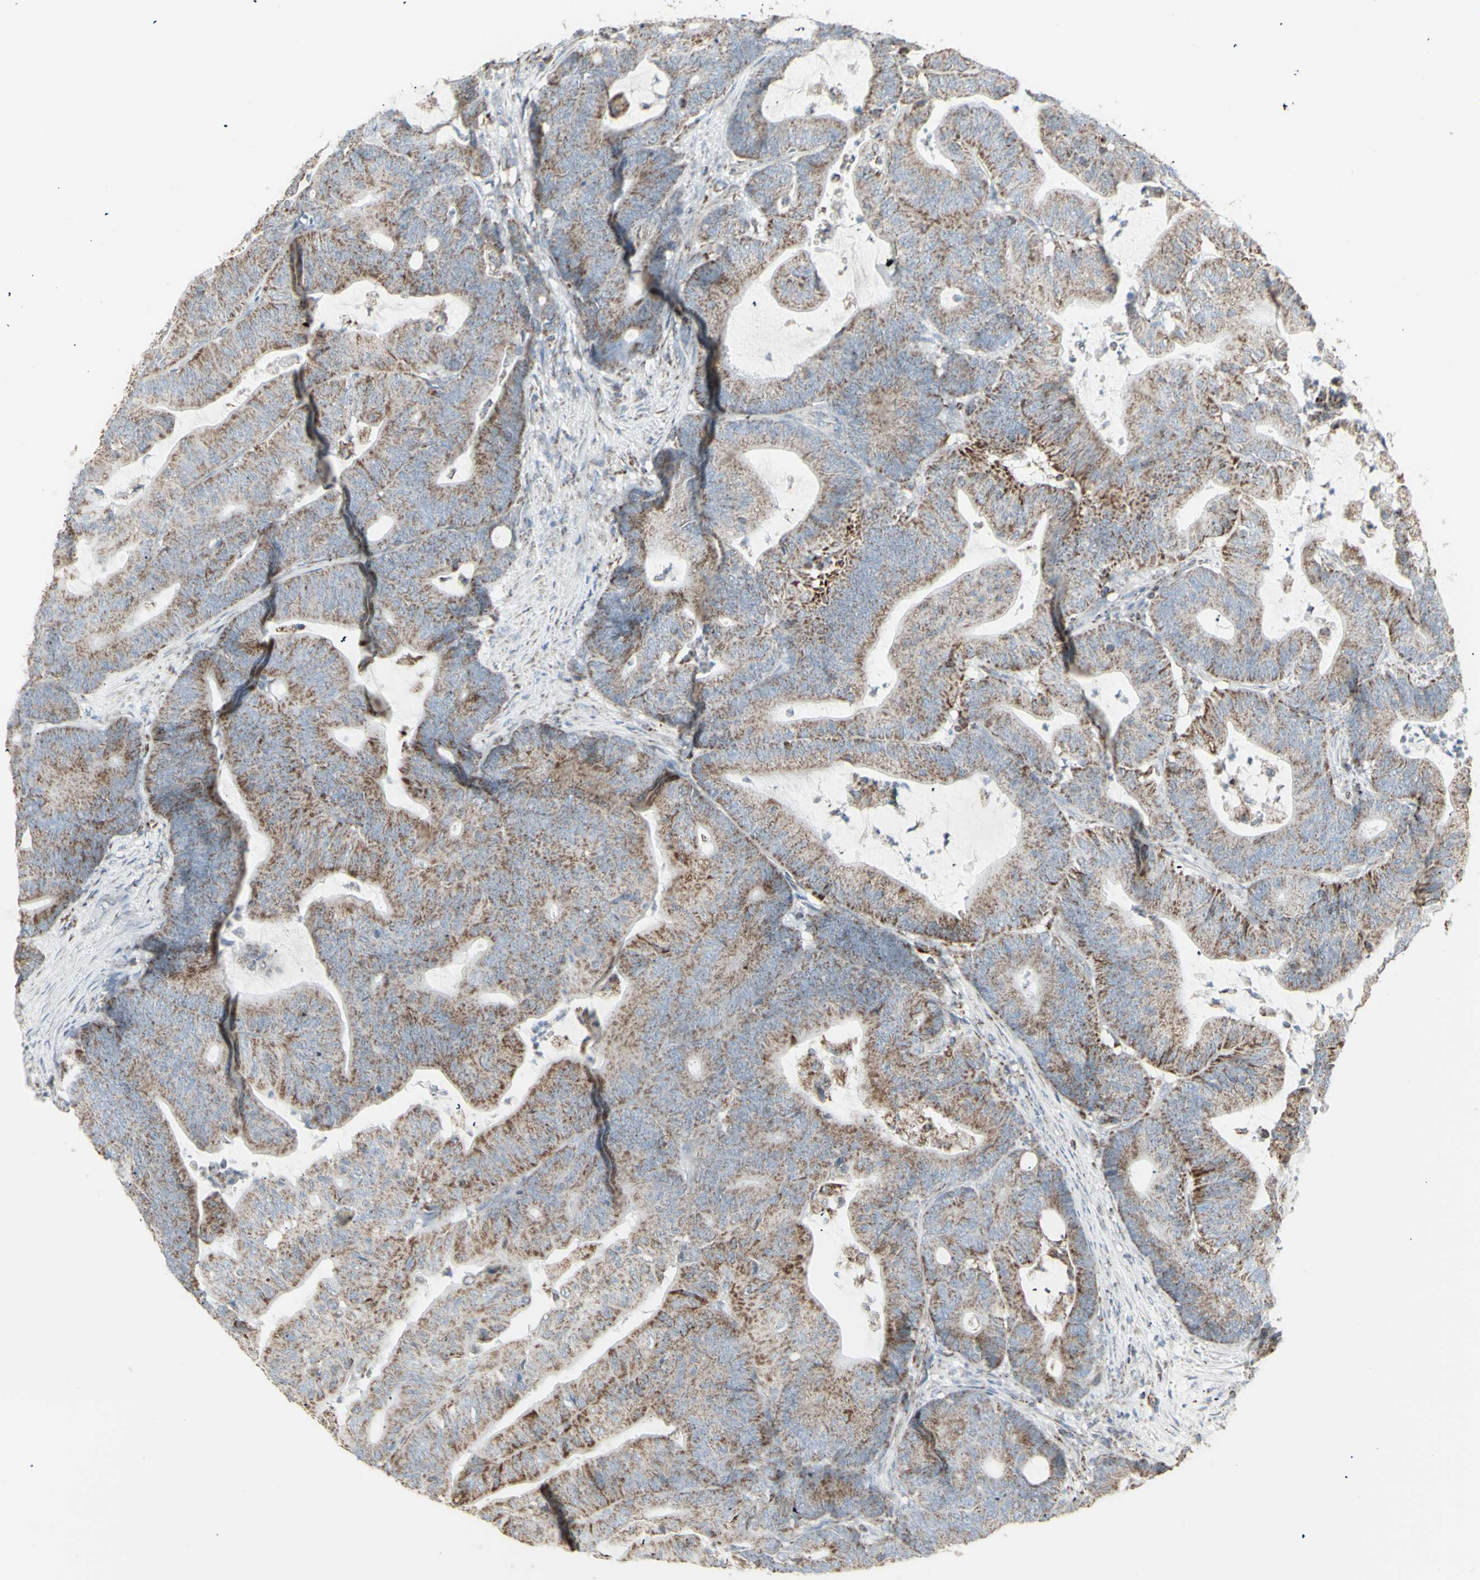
{"staining": {"intensity": "moderate", "quantity": ">75%", "location": "cytoplasmic/membranous"}, "tissue": "colorectal cancer", "cell_type": "Tumor cells", "image_type": "cancer", "snomed": [{"axis": "morphology", "description": "Adenocarcinoma, NOS"}, {"axis": "topography", "description": "Colon"}], "caption": "Protein analysis of colorectal cancer tissue exhibits moderate cytoplasmic/membranous positivity in approximately >75% of tumor cells. The protein is stained brown, and the nuclei are stained in blue (DAB IHC with brightfield microscopy, high magnification).", "gene": "PLGRKT", "patient": {"sex": "female", "age": 84}}